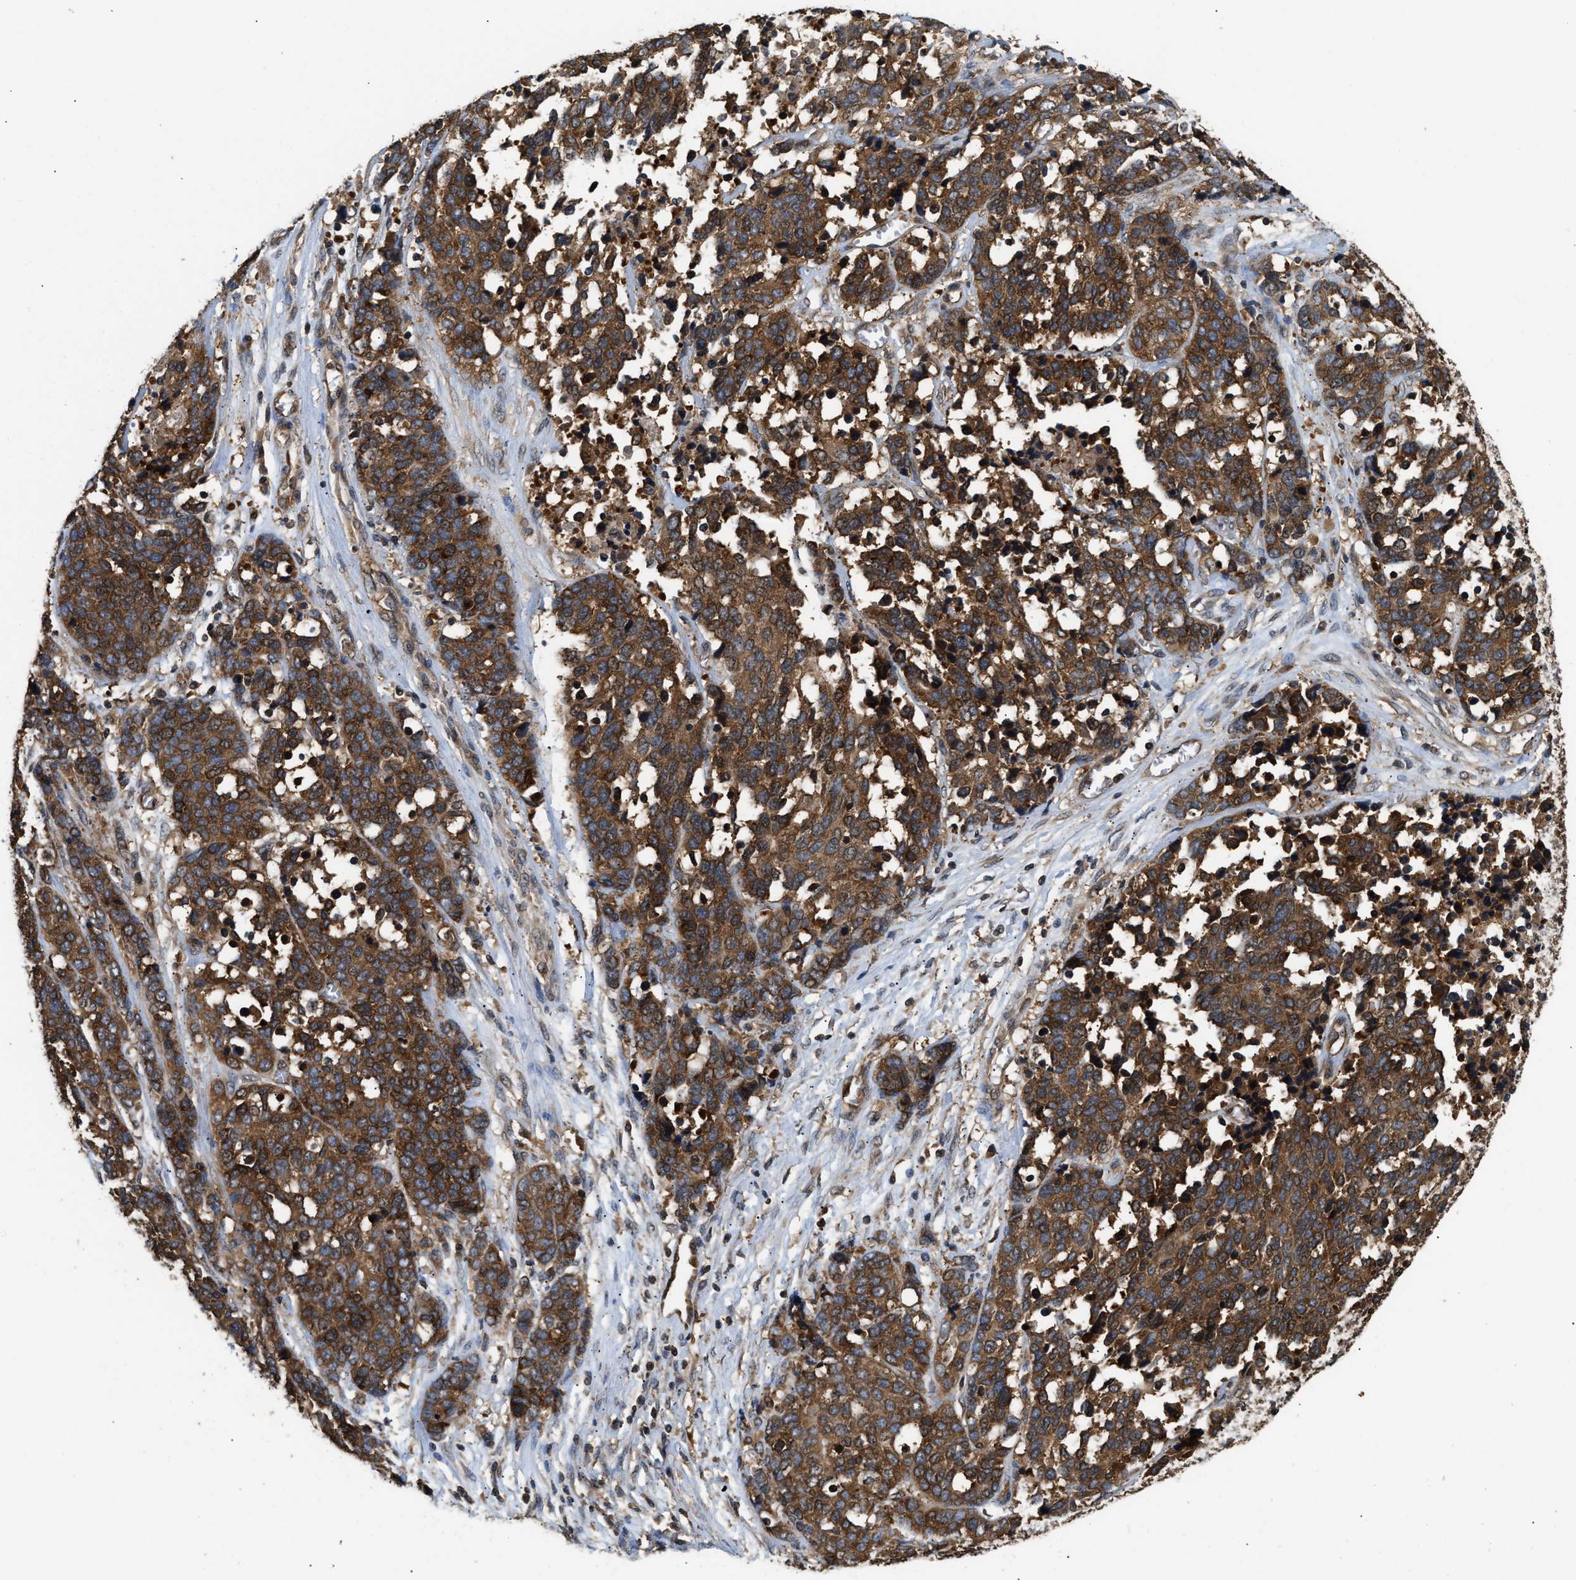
{"staining": {"intensity": "strong", "quantity": ">75%", "location": "cytoplasmic/membranous"}, "tissue": "ovarian cancer", "cell_type": "Tumor cells", "image_type": "cancer", "snomed": [{"axis": "morphology", "description": "Cystadenocarcinoma, serous, NOS"}, {"axis": "topography", "description": "Ovary"}], "caption": "Protein staining of ovarian cancer tissue exhibits strong cytoplasmic/membranous expression in approximately >75% of tumor cells.", "gene": "DNAJC2", "patient": {"sex": "female", "age": 44}}